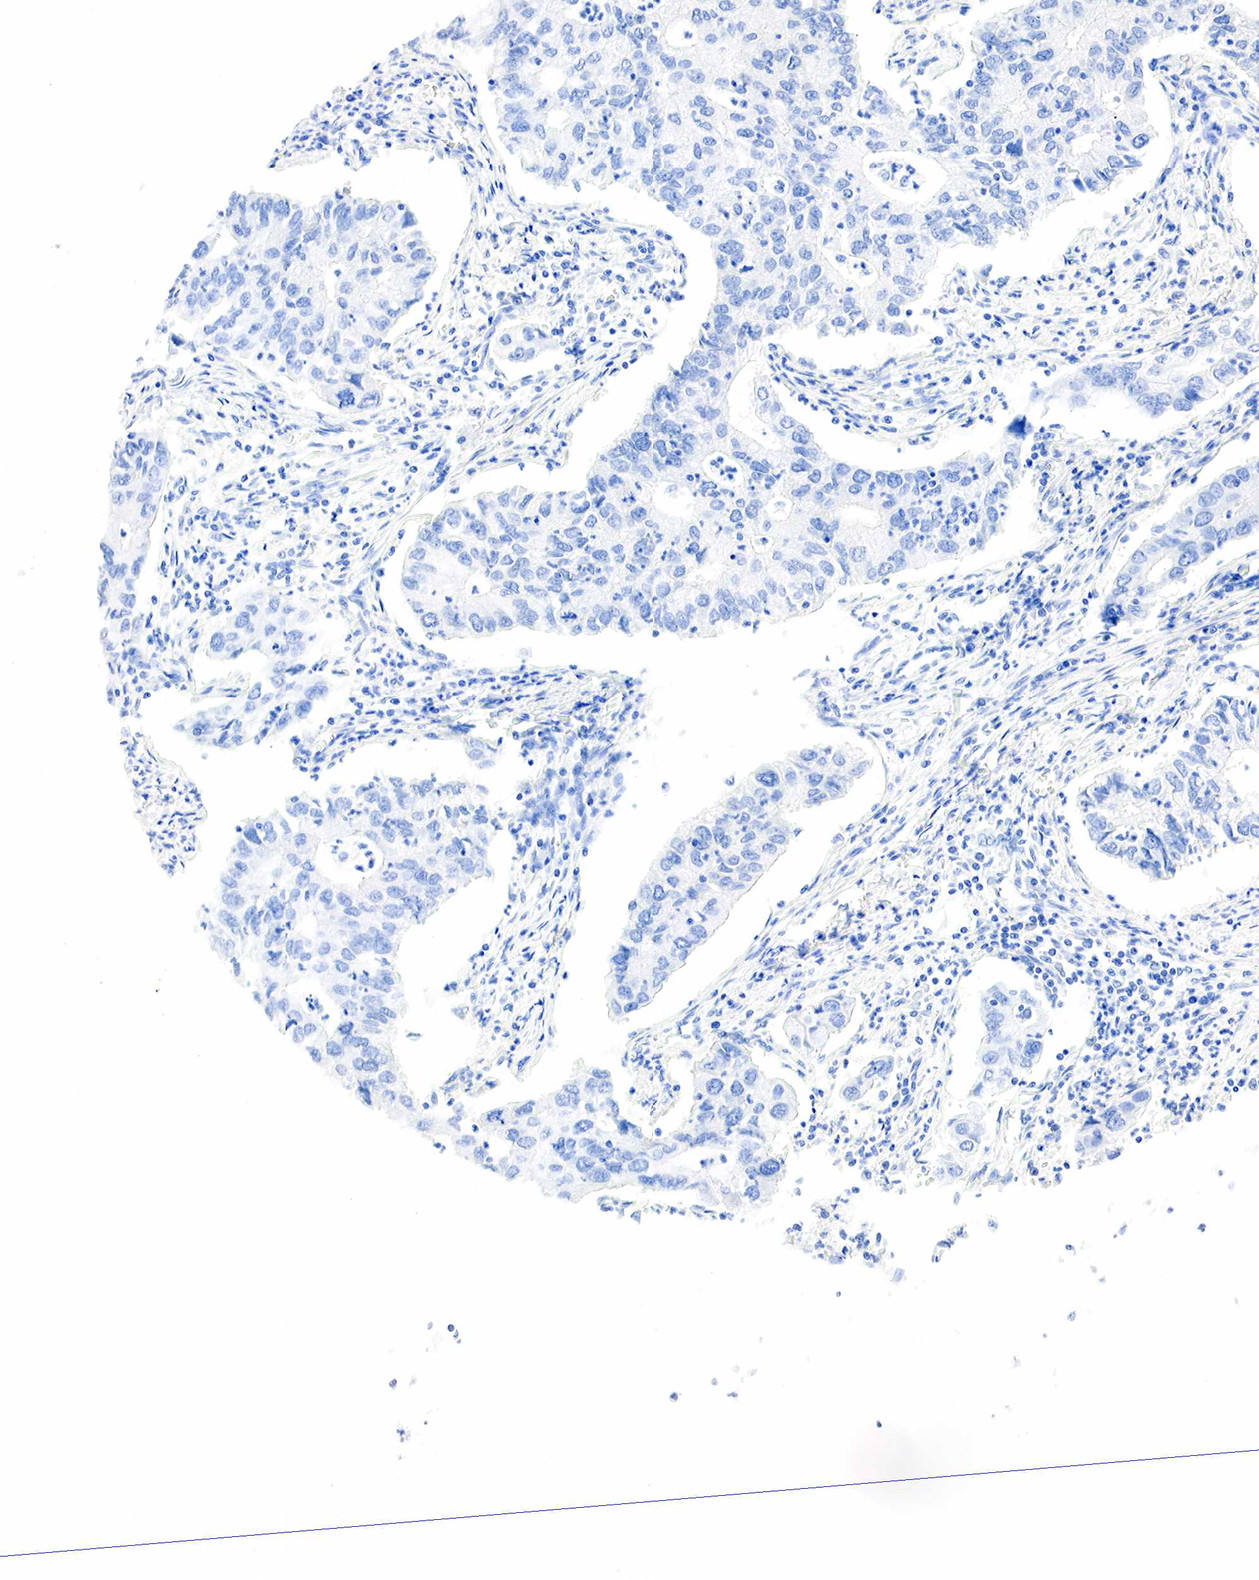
{"staining": {"intensity": "negative", "quantity": "none", "location": "none"}, "tissue": "lung cancer", "cell_type": "Tumor cells", "image_type": "cancer", "snomed": [{"axis": "morphology", "description": "Adenocarcinoma, NOS"}, {"axis": "topography", "description": "Lung"}], "caption": "IHC of lung cancer demonstrates no expression in tumor cells.", "gene": "PTH", "patient": {"sex": "male", "age": 48}}